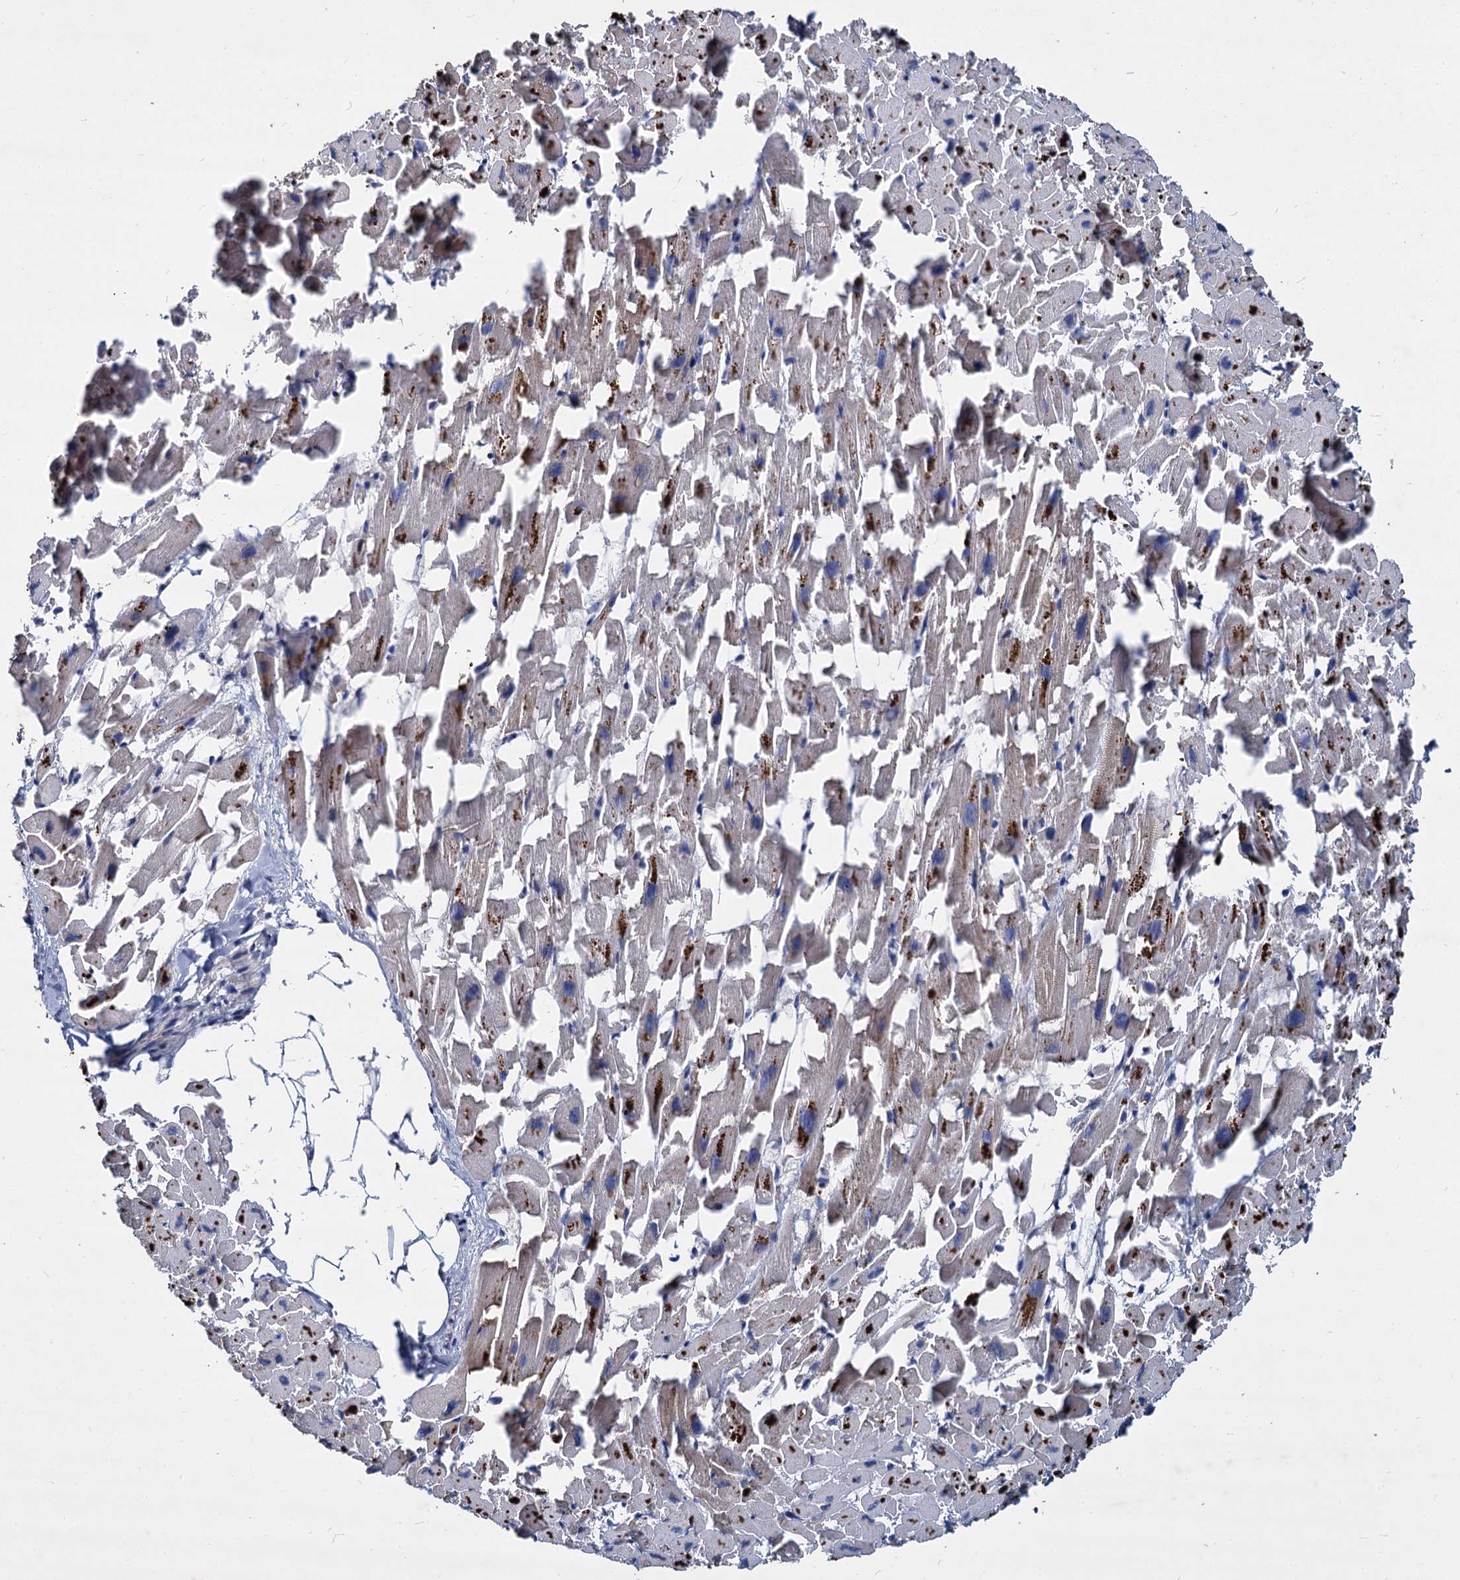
{"staining": {"intensity": "strong", "quantity": "25%-75%", "location": "cytoplasmic/membranous"}, "tissue": "heart muscle", "cell_type": "Cardiomyocytes", "image_type": "normal", "snomed": [{"axis": "morphology", "description": "Normal tissue, NOS"}, {"axis": "topography", "description": "Heart"}], "caption": "Unremarkable heart muscle shows strong cytoplasmic/membranous positivity in about 25%-75% of cardiomyocytes Nuclei are stained in blue..", "gene": "CCDC184", "patient": {"sex": "female", "age": 64}}